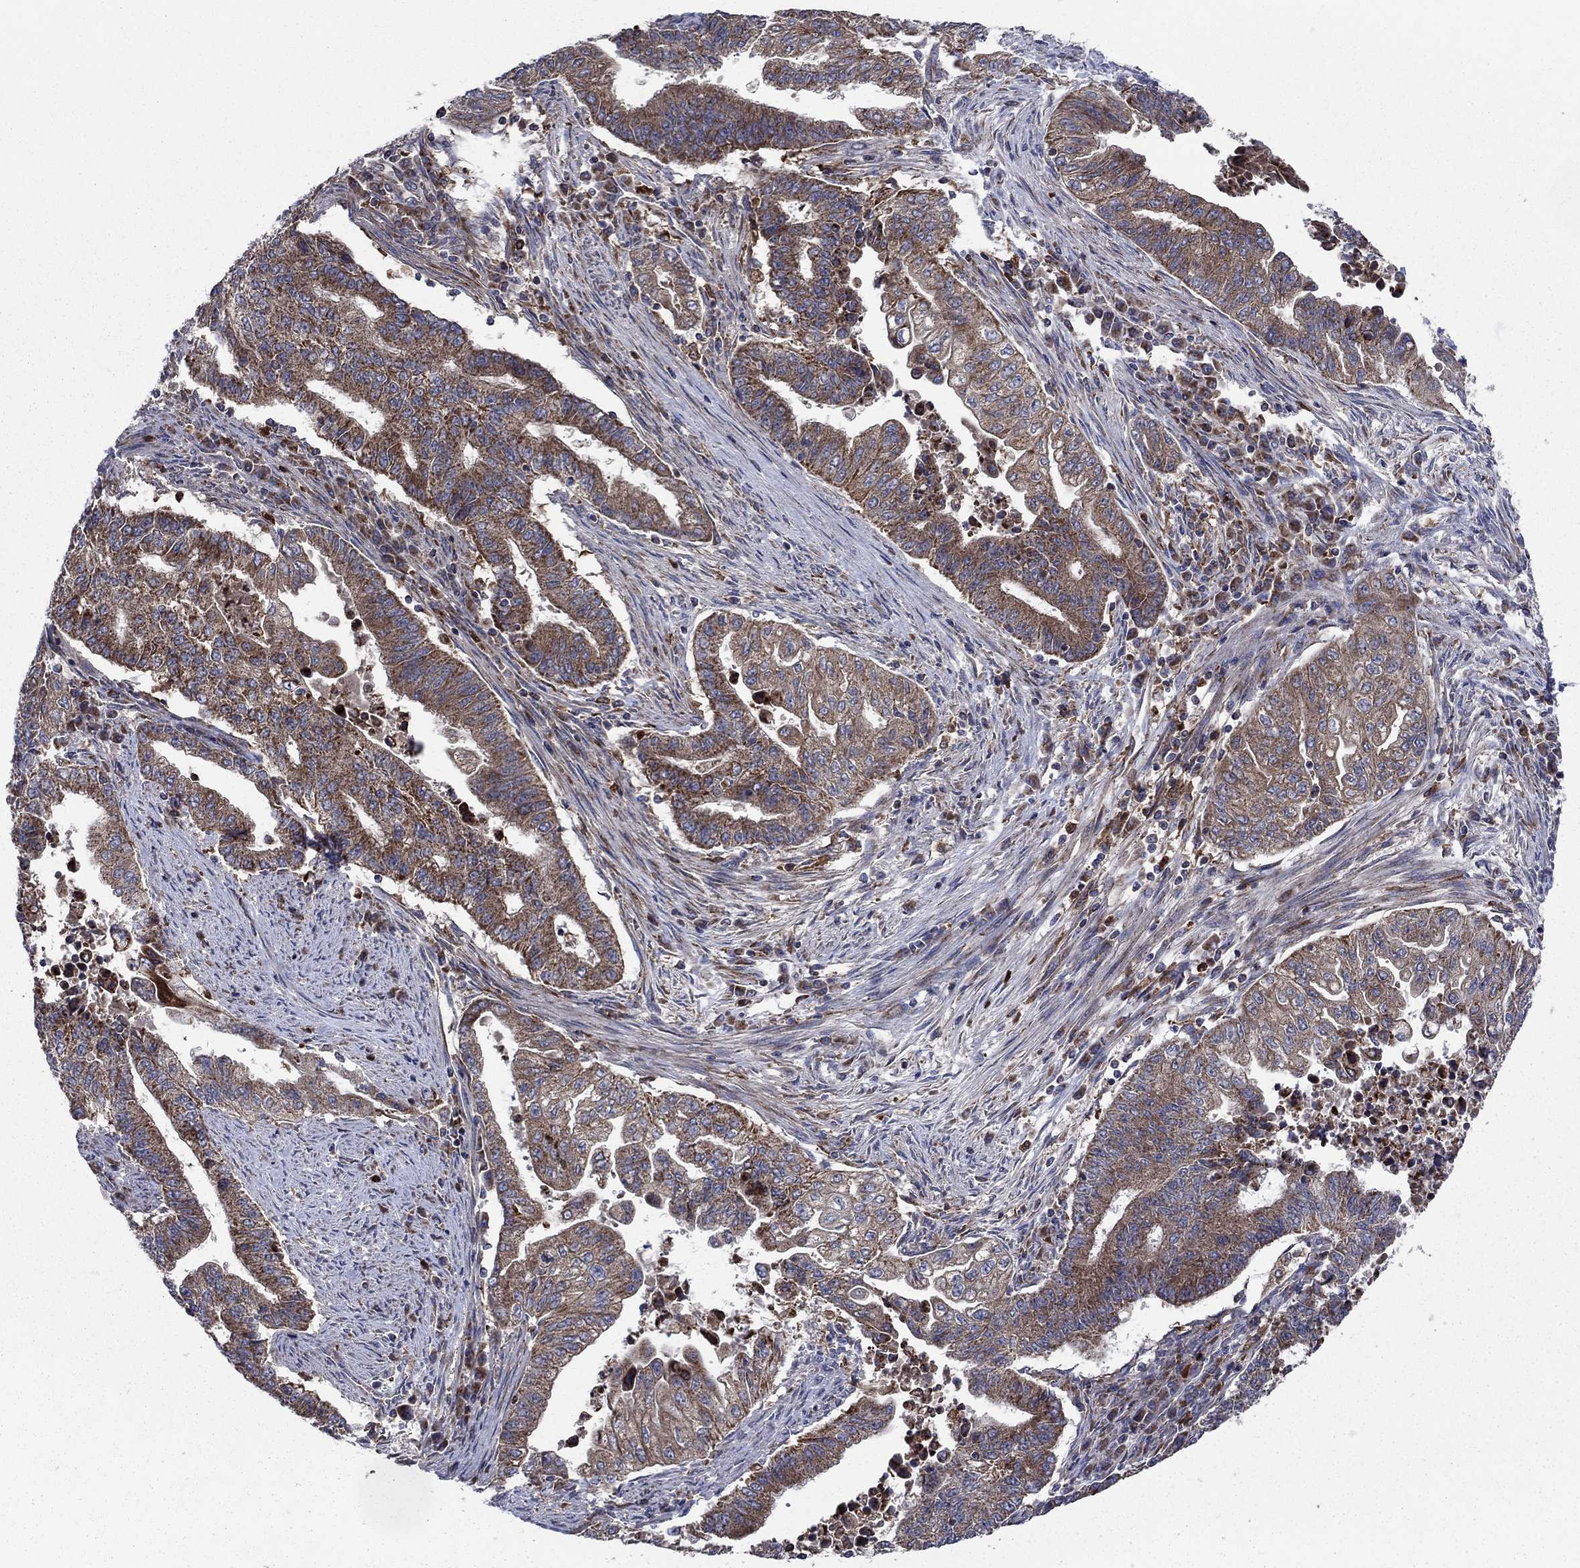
{"staining": {"intensity": "strong", "quantity": "25%-75%", "location": "cytoplasmic/membranous"}, "tissue": "endometrial cancer", "cell_type": "Tumor cells", "image_type": "cancer", "snomed": [{"axis": "morphology", "description": "Adenocarcinoma, NOS"}, {"axis": "topography", "description": "Uterus"}, {"axis": "topography", "description": "Endometrium"}], "caption": "Protein staining by immunohistochemistry (IHC) exhibits strong cytoplasmic/membranous staining in about 25%-75% of tumor cells in endometrial cancer.", "gene": "RNF19B", "patient": {"sex": "female", "age": 54}}